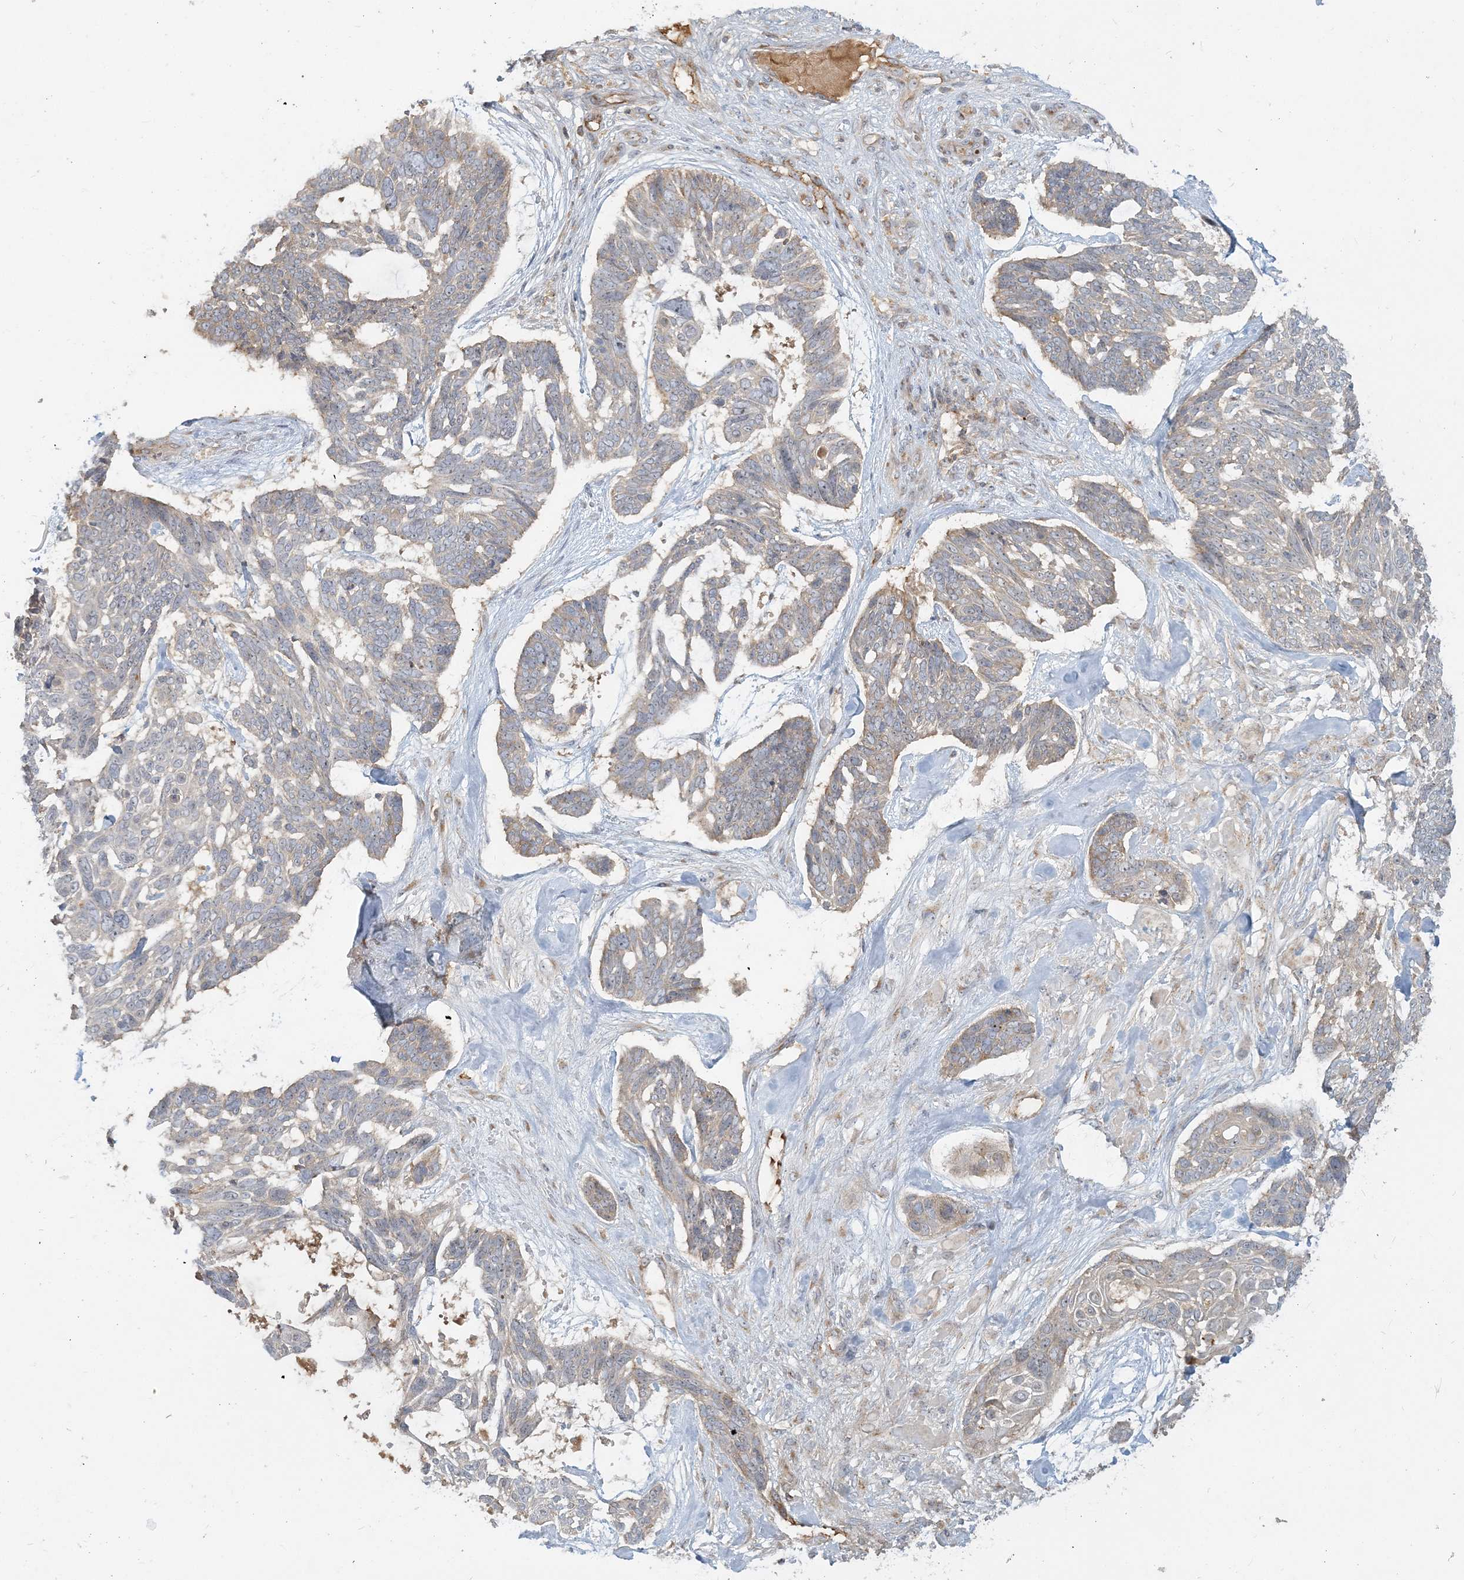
{"staining": {"intensity": "weak", "quantity": "<25%", "location": "cytoplasmic/membranous"}, "tissue": "skin cancer", "cell_type": "Tumor cells", "image_type": "cancer", "snomed": [{"axis": "morphology", "description": "Basal cell carcinoma"}, {"axis": "topography", "description": "Skin"}], "caption": "Micrograph shows no significant protein staining in tumor cells of skin cancer.", "gene": "AP1AR", "patient": {"sex": "male", "age": 88}}